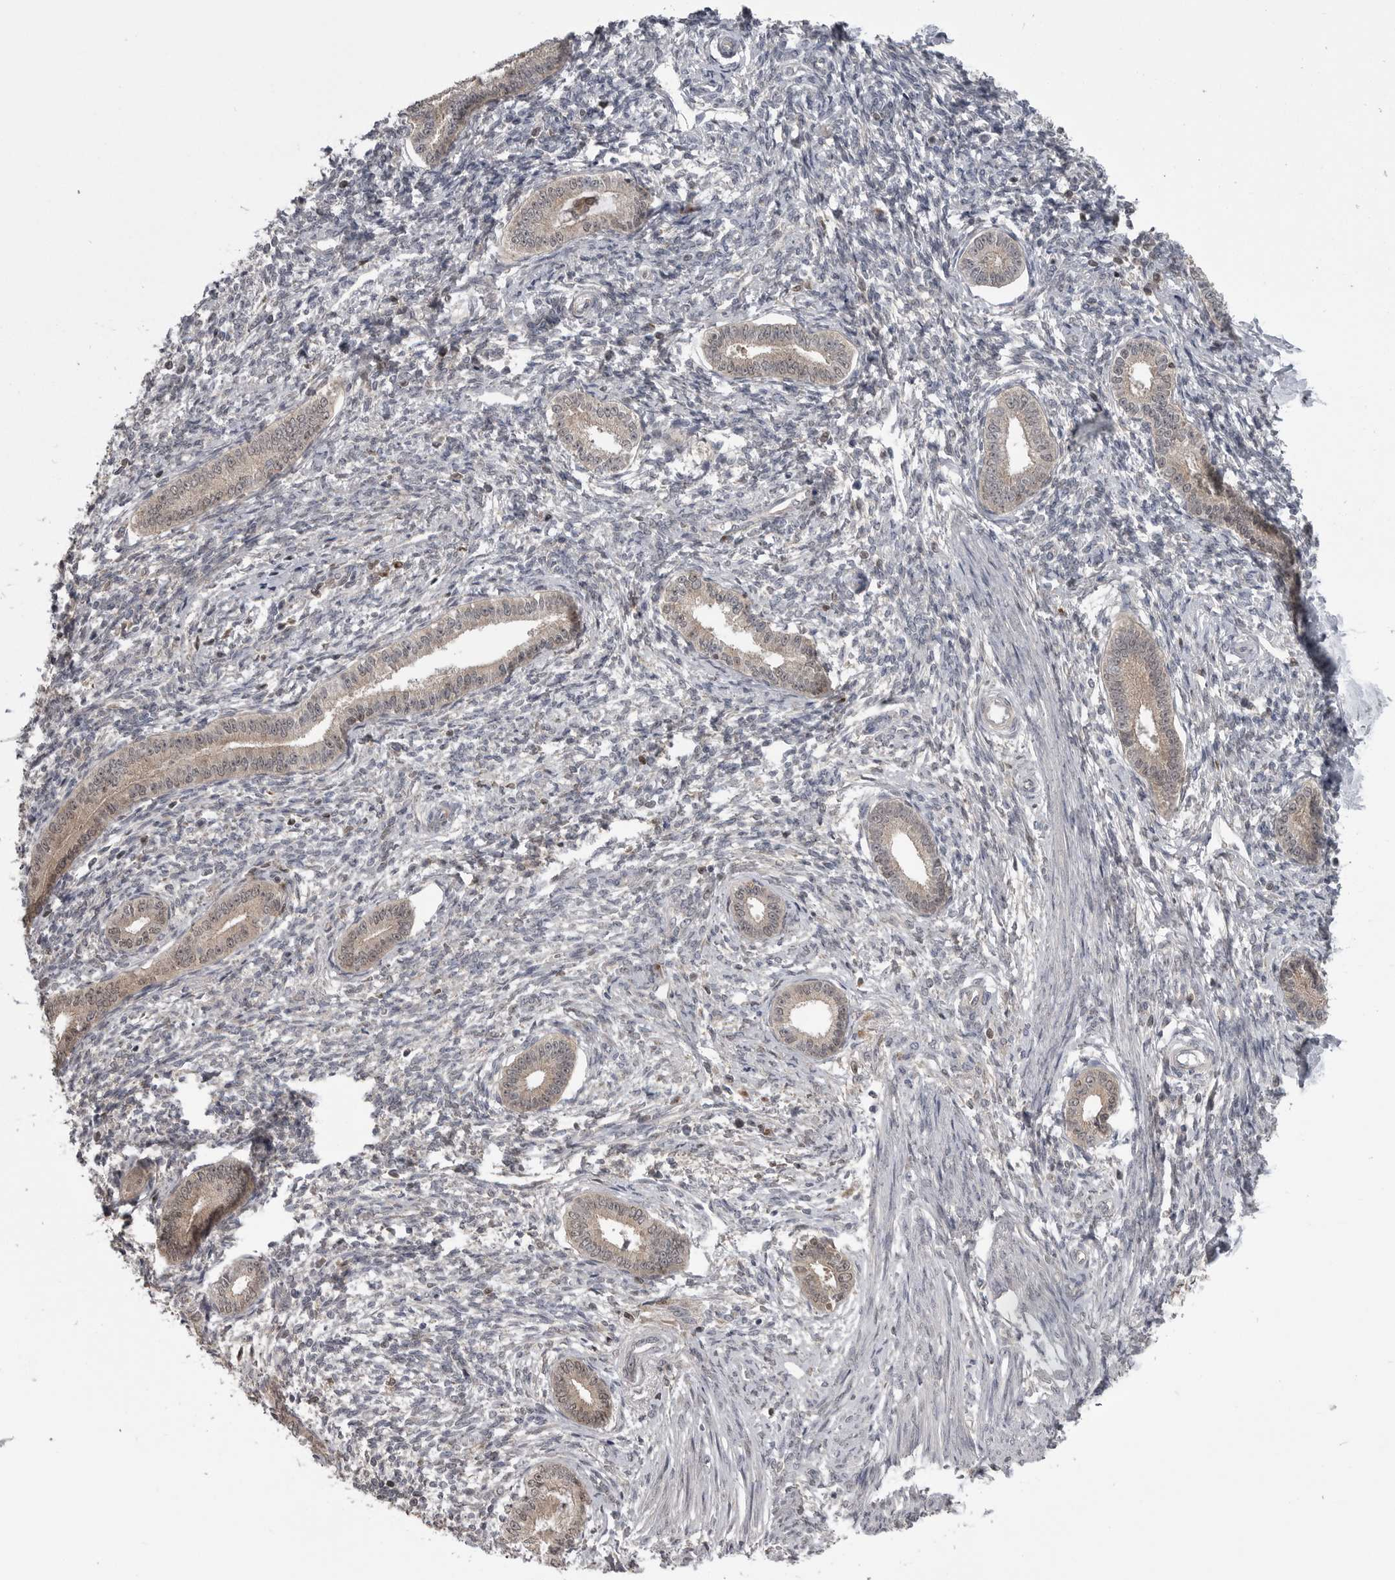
{"staining": {"intensity": "negative", "quantity": "none", "location": "none"}, "tissue": "endometrium", "cell_type": "Cells in endometrial stroma", "image_type": "normal", "snomed": [{"axis": "morphology", "description": "Normal tissue, NOS"}, {"axis": "topography", "description": "Endometrium"}], "caption": "Immunohistochemistry (IHC) histopathology image of unremarkable endometrium: human endometrium stained with DAB displays no significant protein positivity in cells in endometrial stroma. (Stains: DAB (3,3'-diaminobenzidine) IHC with hematoxylin counter stain, Microscopy: brightfield microscopy at high magnification).", "gene": "MAPK13", "patient": {"sex": "female", "age": 56}}